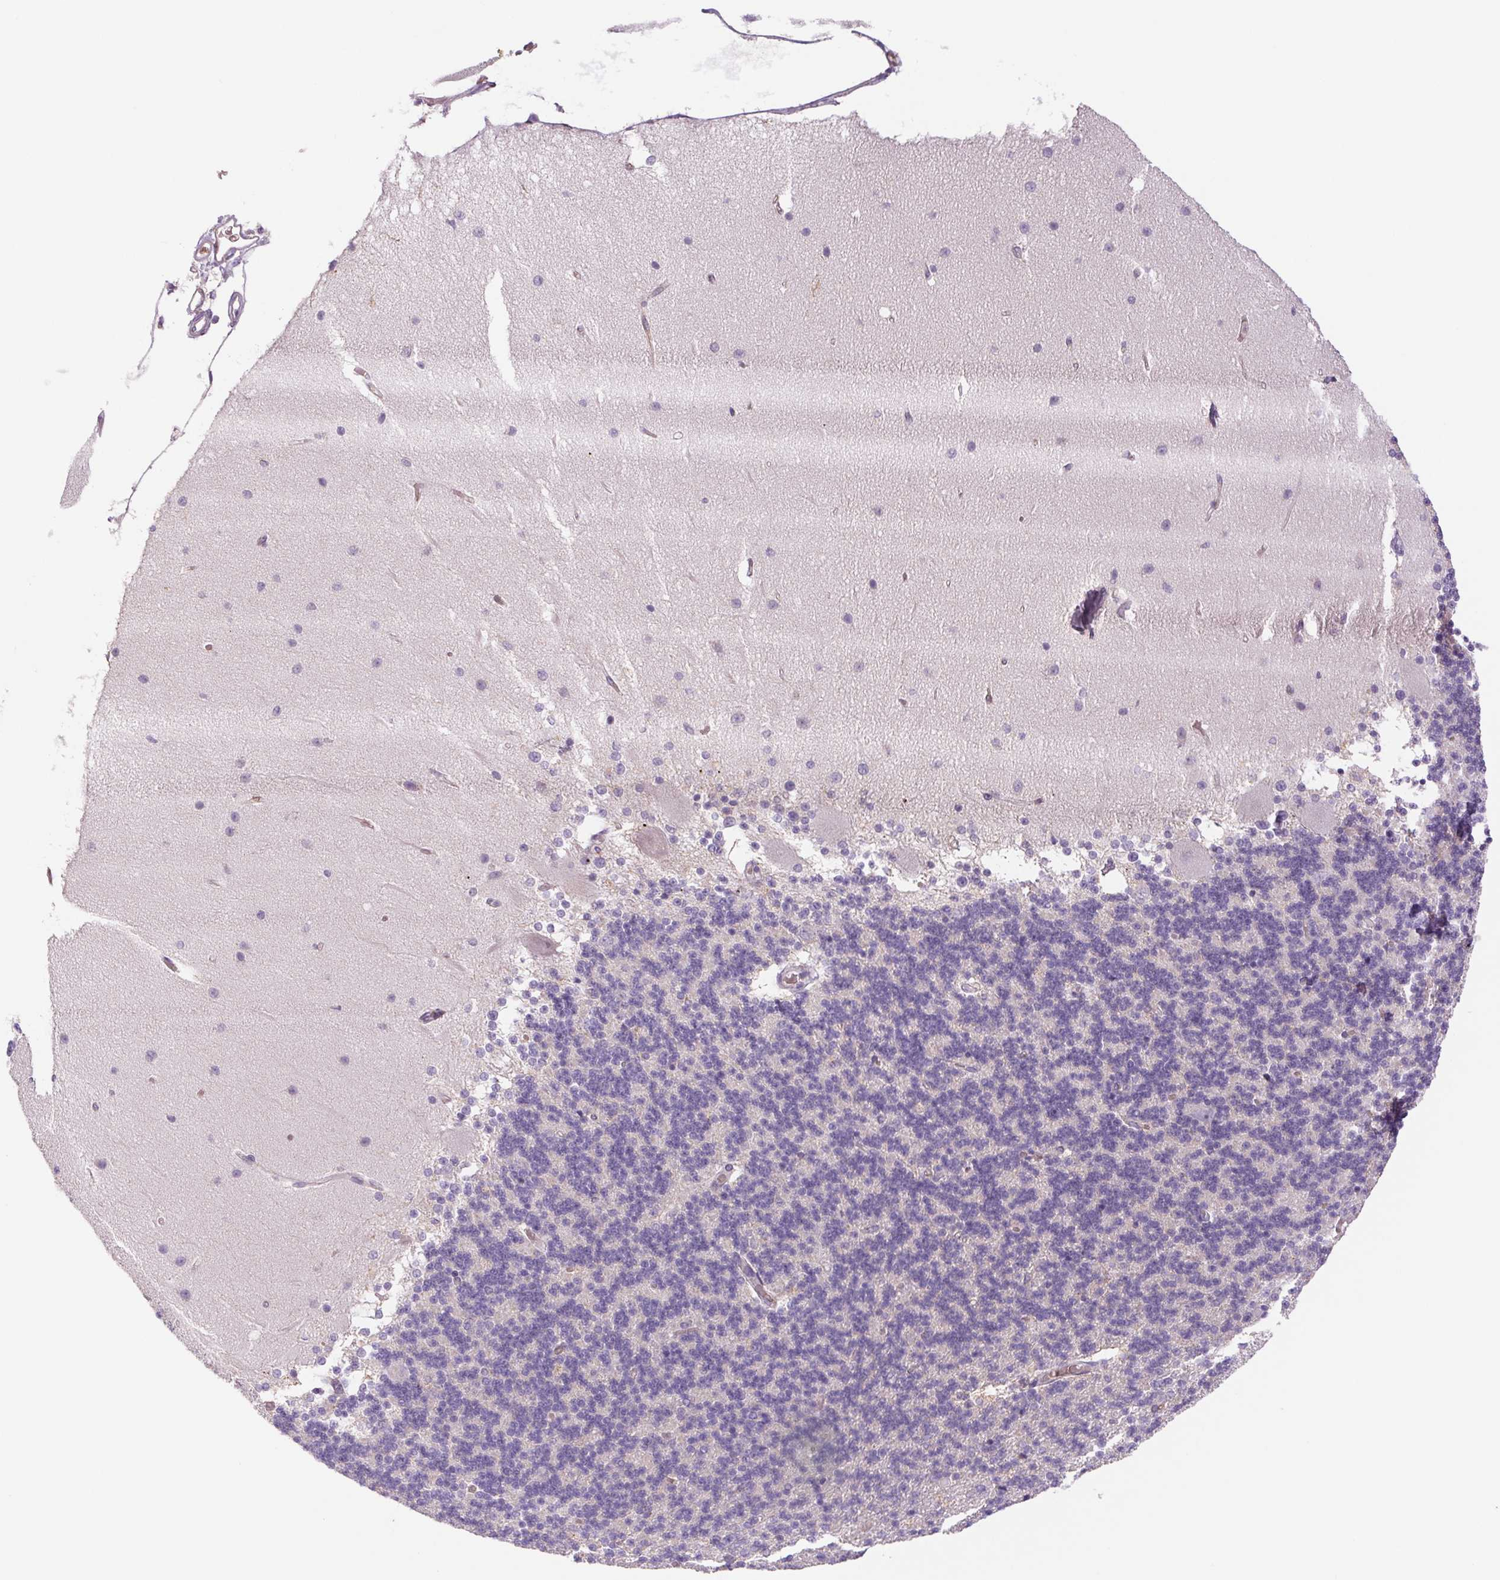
{"staining": {"intensity": "negative", "quantity": "none", "location": "none"}, "tissue": "cerebellum", "cell_type": "Cells in granular layer", "image_type": "normal", "snomed": [{"axis": "morphology", "description": "Normal tissue, NOS"}, {"axis": "topography", "description": "Cerebellum"}], "caption": "The image reveals no significant expression in cells in granular layer of cerebellum. Brightfield microscopy of immunohistochemistry (IHC) stained with DAB (brown) and hematoxylin (blue), captured at high magnification.", "gene": "IGFL3", "patient": {"sex": "female", "age": 54}}